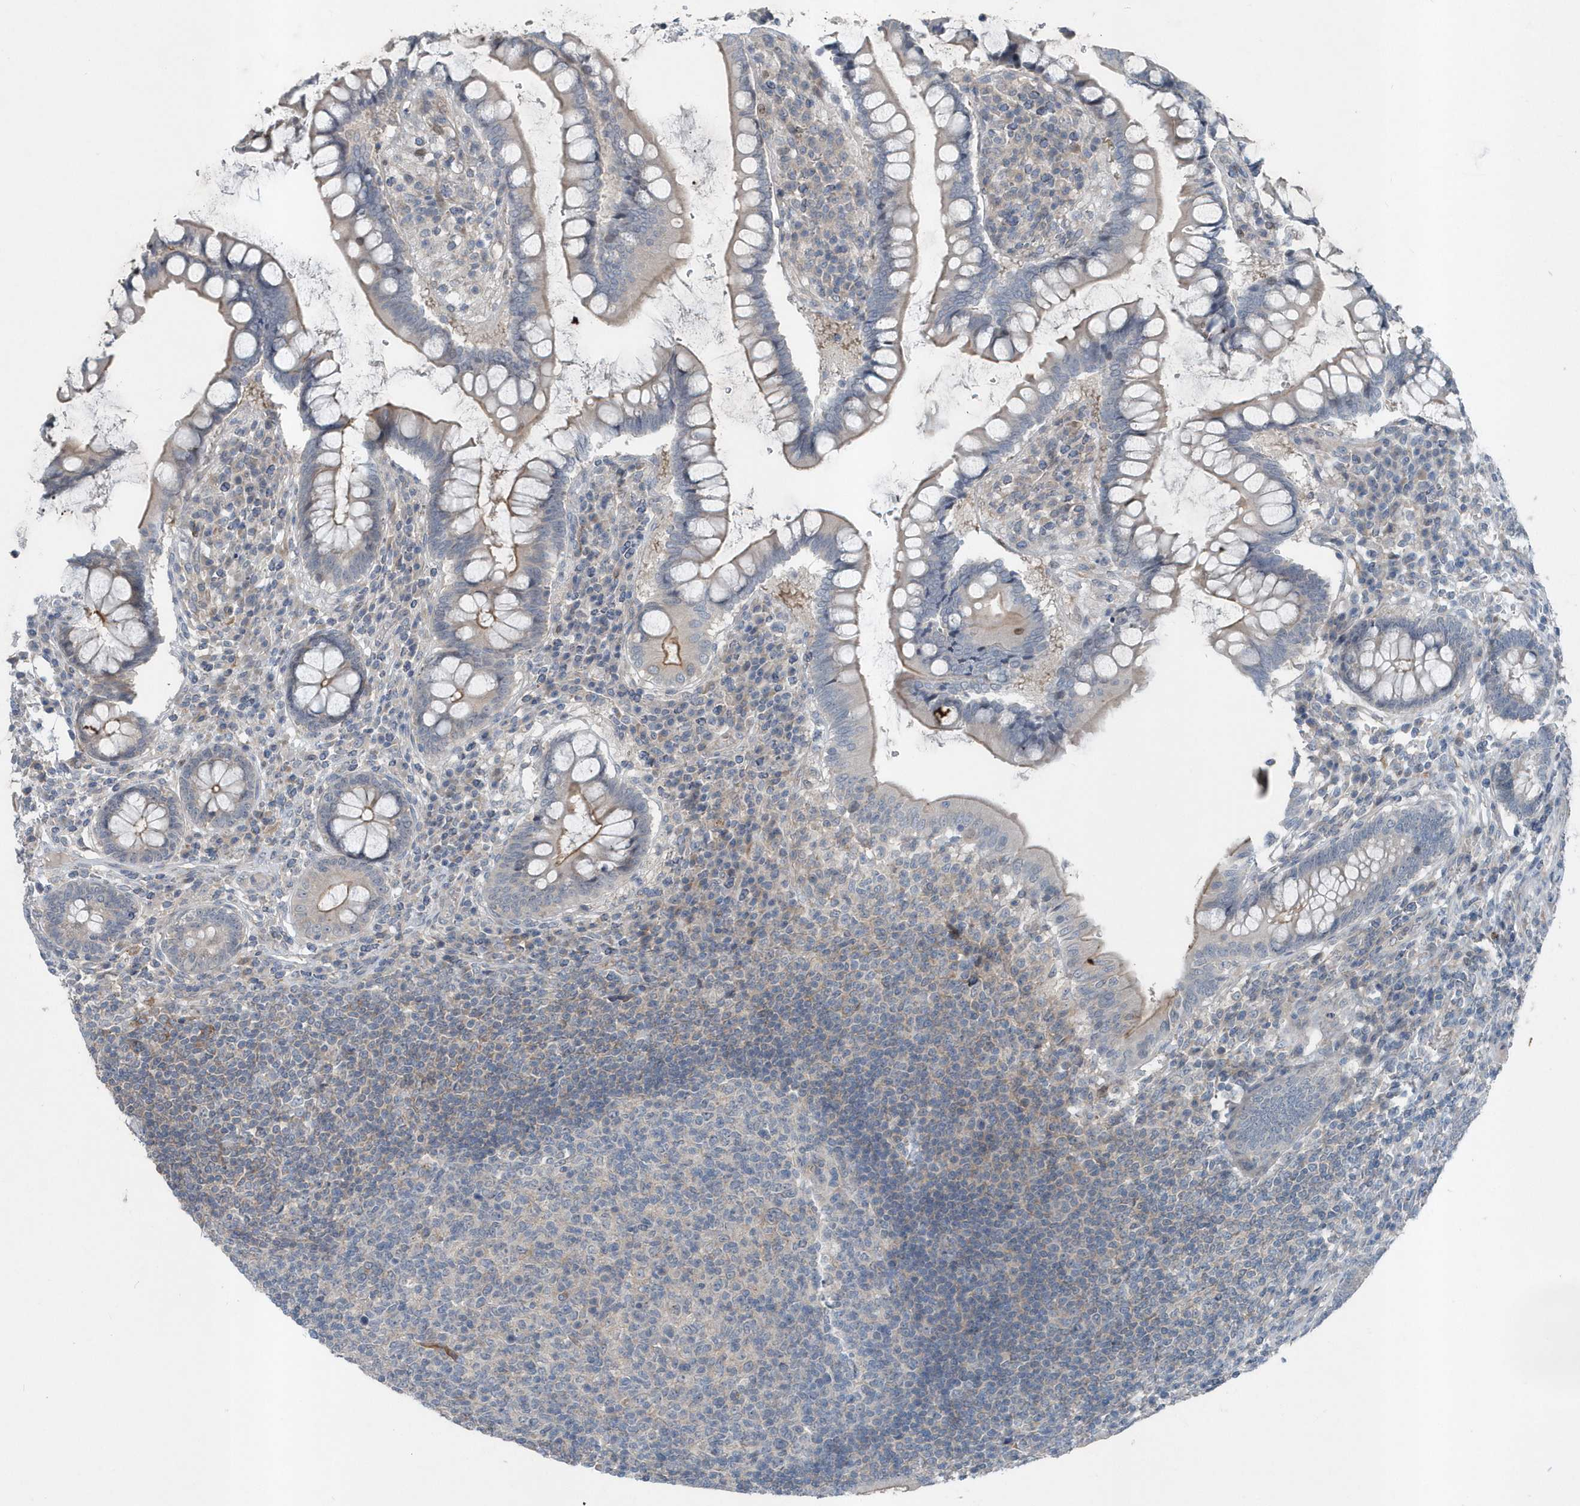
{"staining": {"intensity": "weak", "quantity": ">75%", "location": "cytoplasmic/membranous"}, "tissue": "colon", "cell_type": "Endothelial cells", "image_type": "normal", "snomed": [{"axis": "morphology", "description": "Normal tissue, NOS"}, {"axis": "topography", "description": "Colon"}], "caption": "Endothelial cells reveal low levels of weak cytoplasmic/membranous positivity in approximately >75% of cells in unremarkable colon.", "gene": "MCC", "patient": {"sex": "female", "age": 79}}